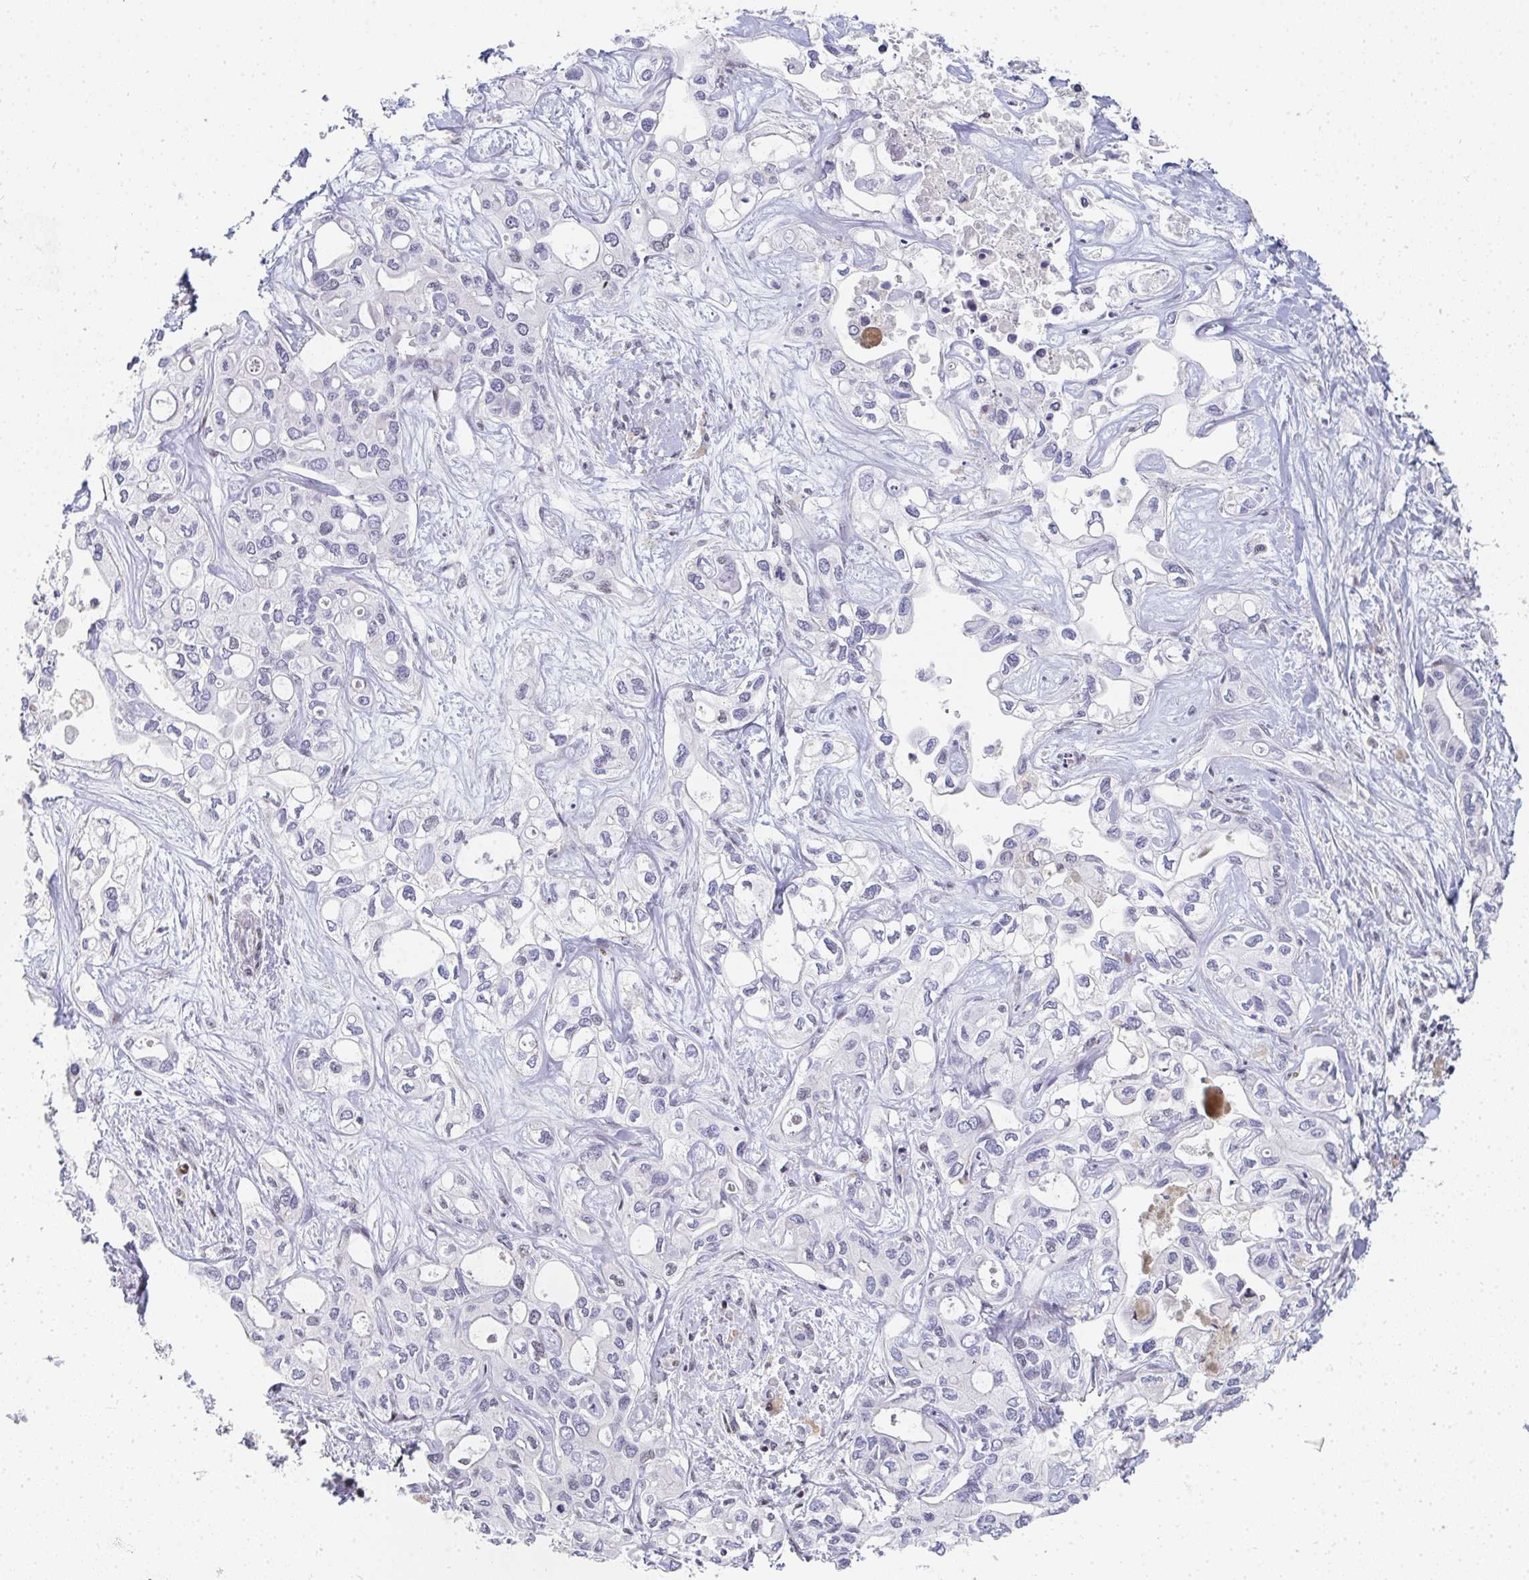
{"staining": {"intensity": "negative", "quantity": "none", "location": "none"}, "tissue": "liver cancer", "cell_type": "Tumor cells", "image_type": "cancer", "snomed": [{"axis": "morphology", "description": "Cholangiocarcinoma"}, {"axis": "topography", "description": "Liver"}], "caption": "Immunohistochemistry (IHC) of liver cancer (cholangiocarcinoma) exhibits no expression in tumor cells.", "gene": "ZIC3", "patient": {"sex": "female", "age": 64}}